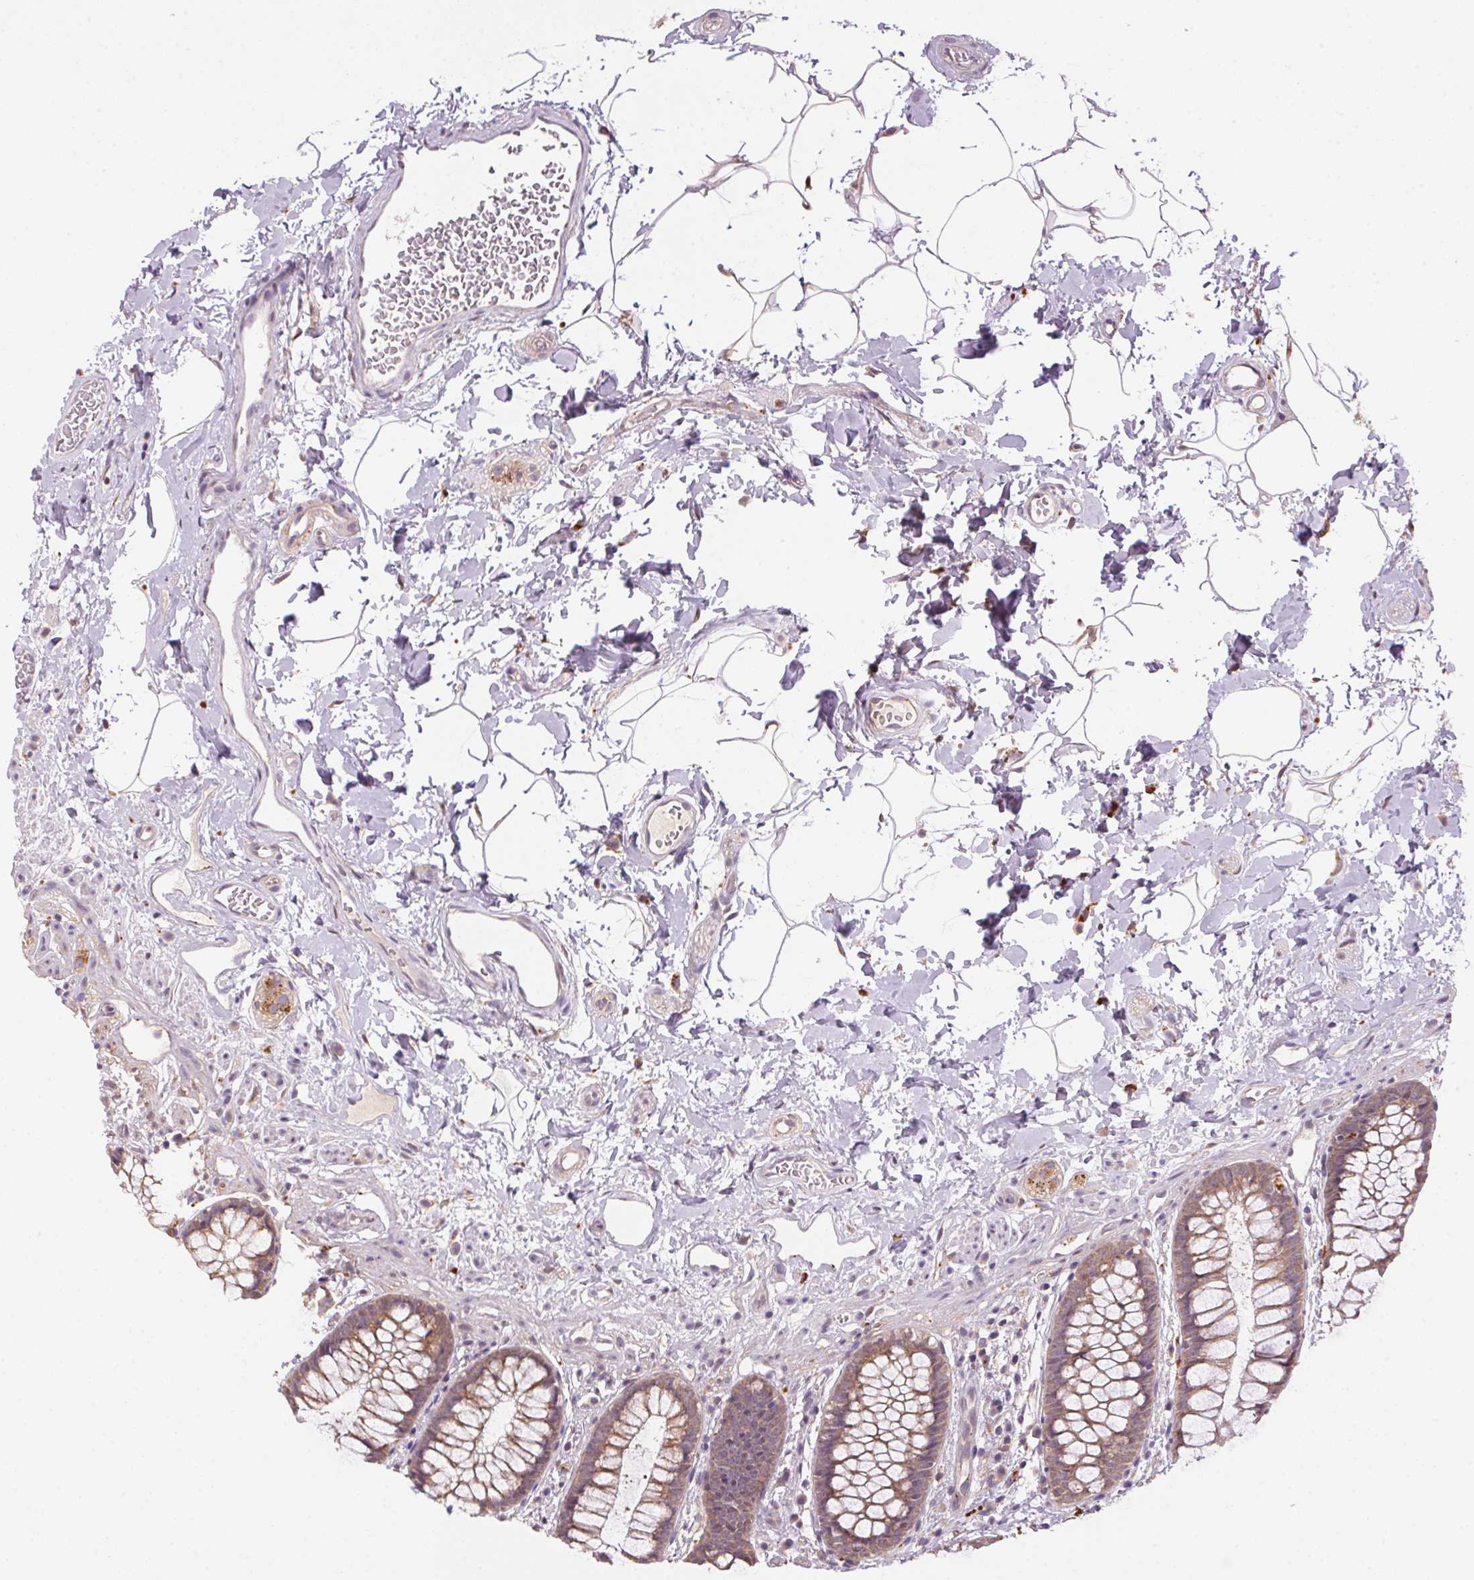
{"staining": {"intensity": "moderate", "quantity": ">75%", "location": "cytoplasmic/membranous"}, "tissue": "rectum", "cell_type": "Glandular cells", "image_type": "normal", "snomed": [{"axis": "morphology", "description": "Normal tissue, NOS"}, {"axis": "topography", "description": "Rectum"}], "caption": "Moderate cytoplasmic/membranous expression for a protein is identified in approximately >75% of glandular cells of normal rectum using IHC.", "gene": "ADH5", "patient": {"sex": "female", "age": 62}}